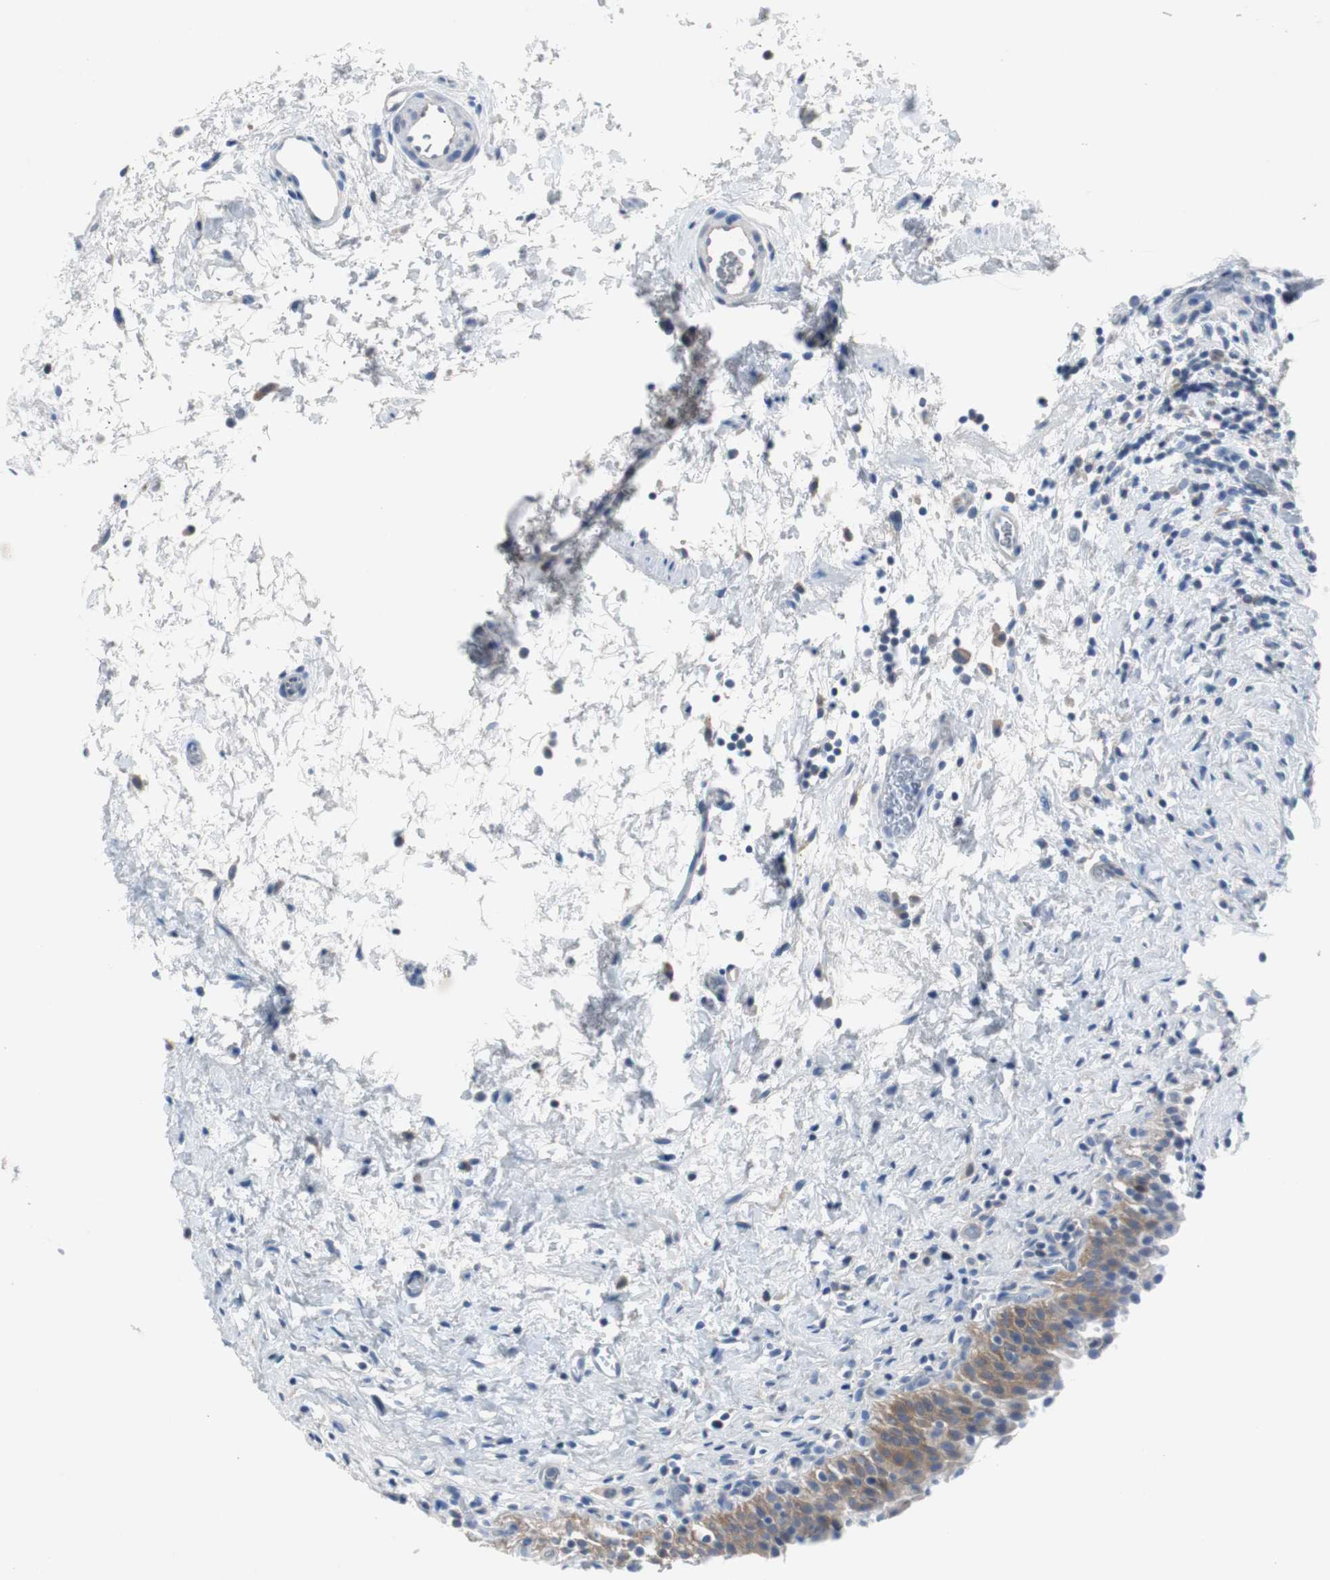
{"staining": {"intensity": "weak", "quantity": "25%-75%", "location": "cytoplasmic/membranous"}, "tissue": "urinary bladder", "cell_type": "Urothelial cells", "image_type": "normal", "snomed": [{"axis": "morphology", "description": "Normal tissue, NOS"}, {"axis": "topography", "description": "Urinary bladder"}], "caption": "A brown stain shows weak cytoplasmic/membranous positivity of a protein in urothelial cells of benign human urinary bladder.", "gene": "EEF2K", "patient": {"sex": "male", "age": 51}}